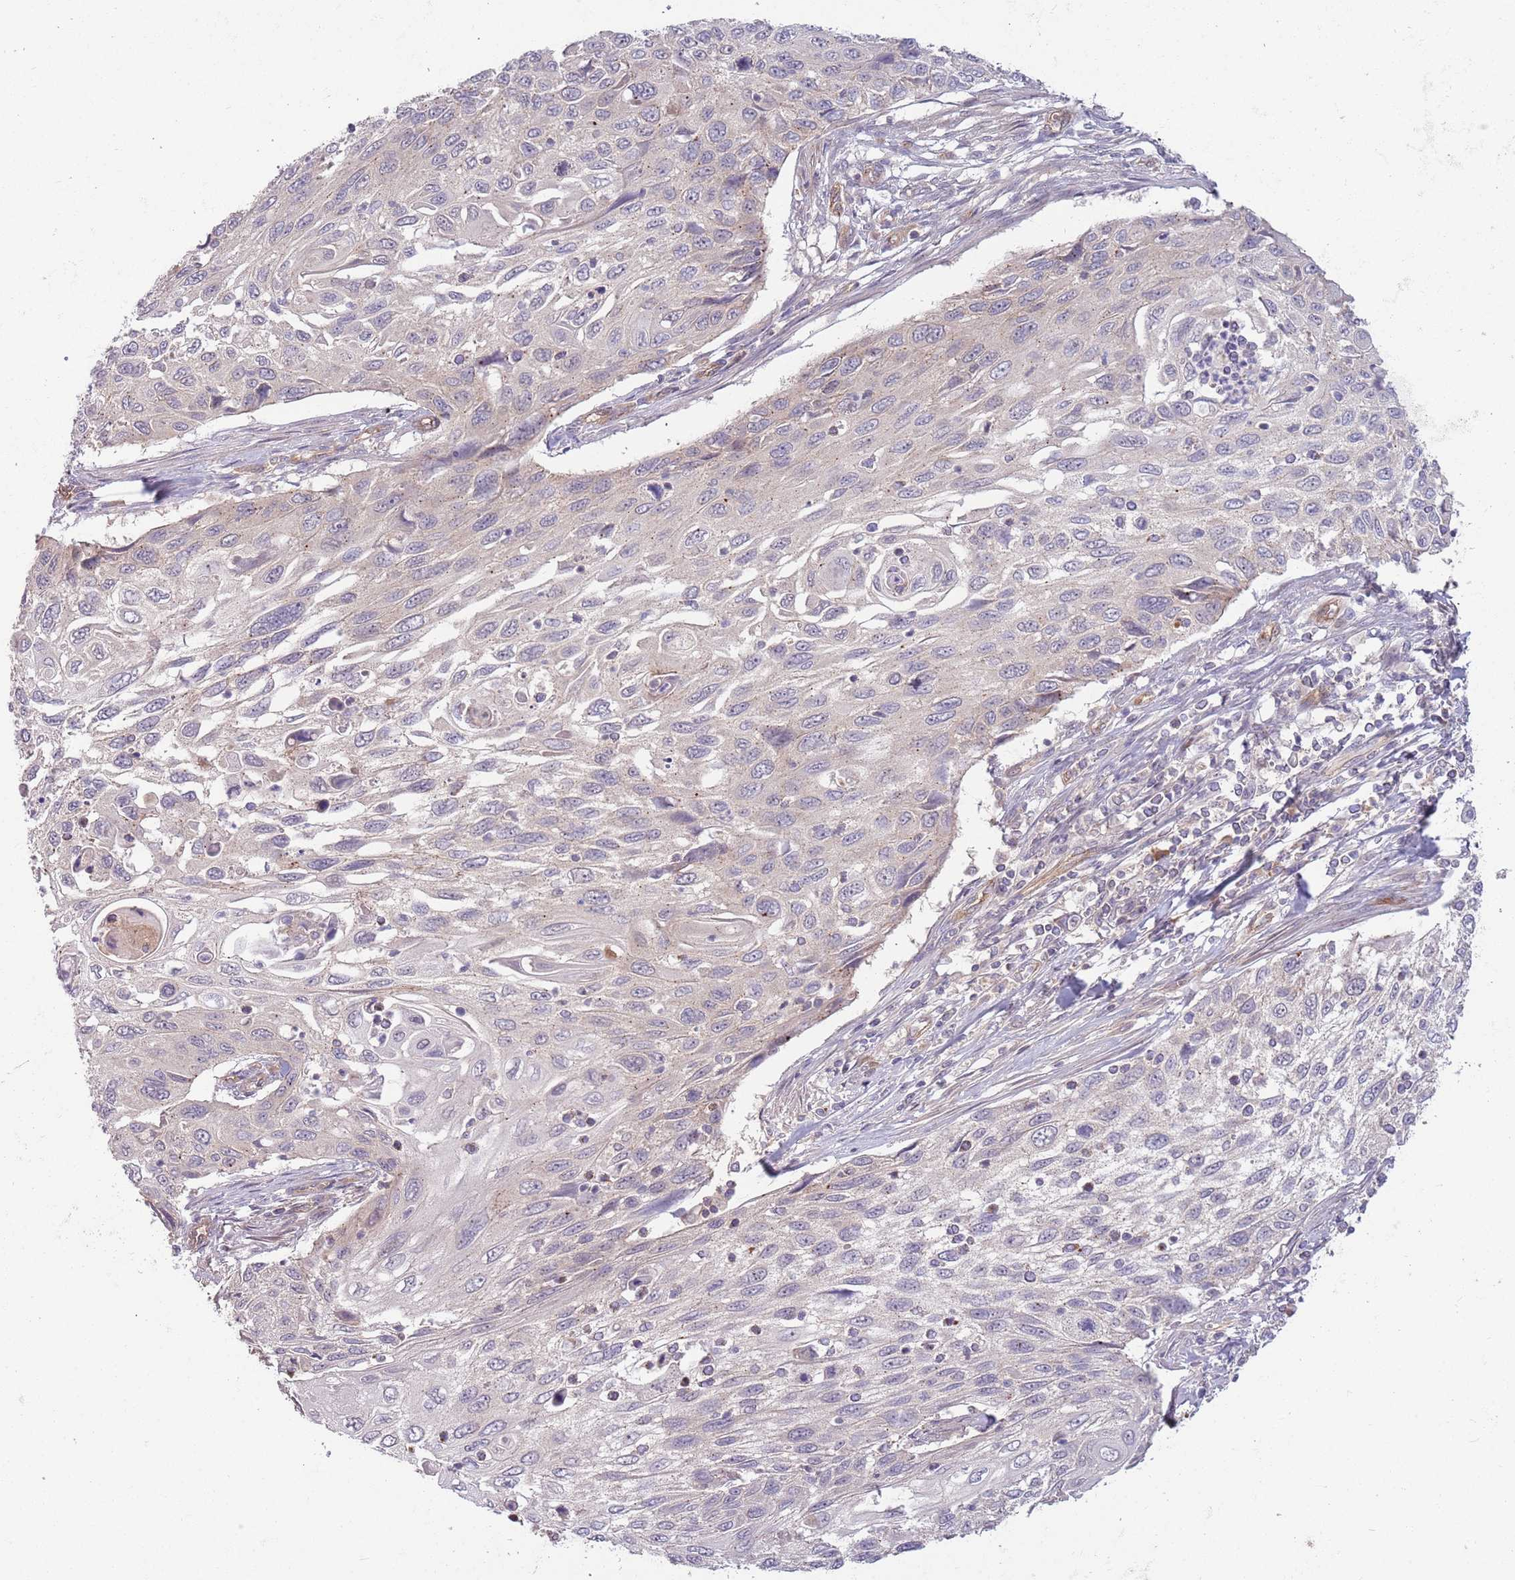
{"staining": {"intensity": "negative", "quantity": "none", "location": "none"}, "tissue": "cervical cancer", "cell_type": "Tumor cells", "image_type": "cancer", "snomed": [{"axis": "morphology", "description": "Squamous cell carcinoma, NOS"}, {"axis": "topography", "description": "Cervix"}], "caption": "An image of human cervical cancer is negative for staining in tumor cells.", "gene": "SAV1", "patient": {"sex": "female", "age": 70}}